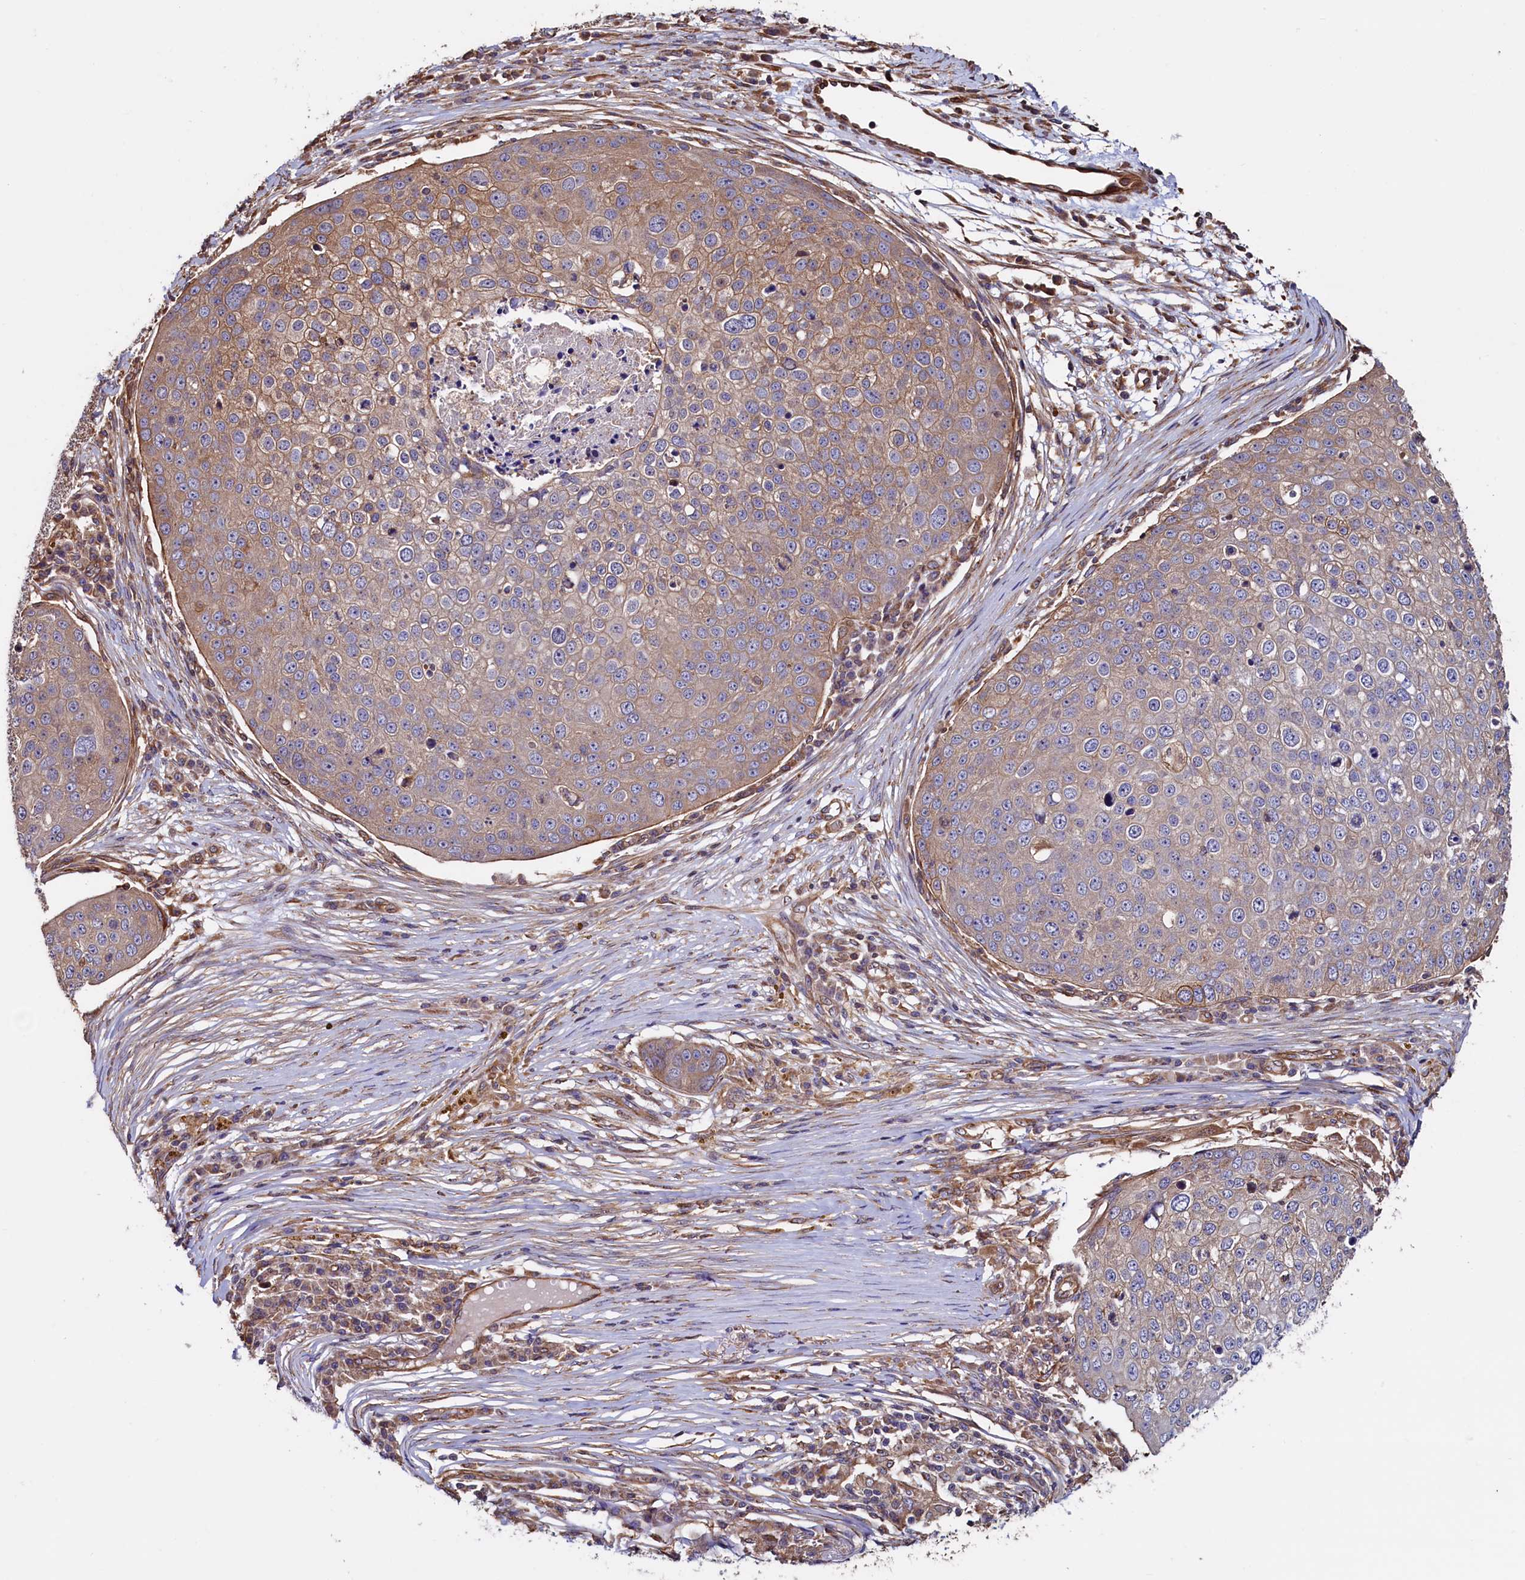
{"staining": {"intensity": "moderate", "quantity": "<25%", "location": "cytoplasmic/membranous"}, "tissue": "skin cancer", "cell_type": "Tumor cells", "image_type": "cancer", "snomed": [{"axis": "morphology", "description": "Squamous cell carcinoma, NOS"}, {"axis": "topography", "description": "Skin"}], "caption": "Approximately <25% of tumor cells in skin cancer (squamous cell carcinoma) reveal moderate cytoplasmic/membranous protein expression as visualized by brown immunohistochemical staining.", "gene": "ATXN2L", "patient": {"sex": "male", "age": 71}}